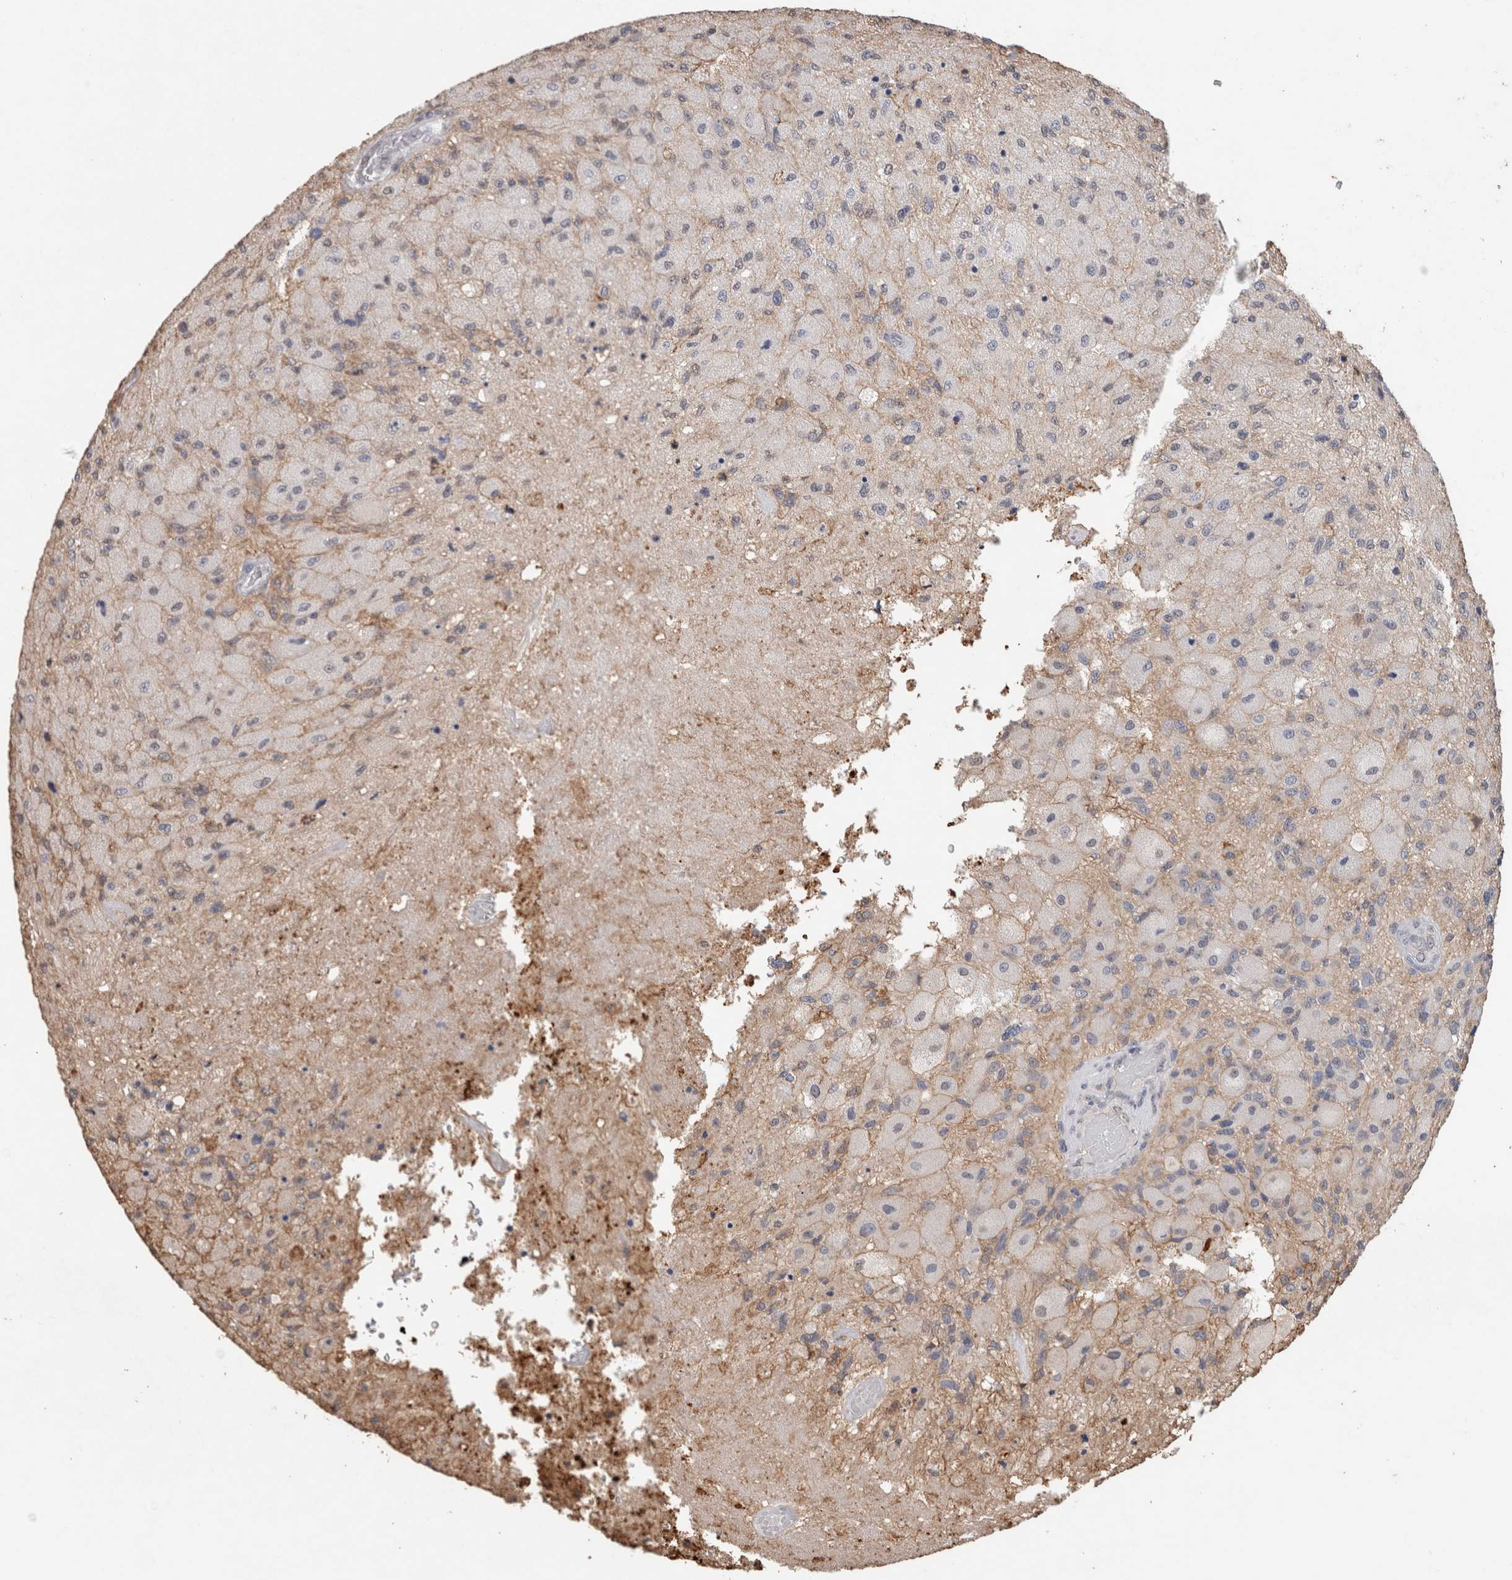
{"staining": {"intensity": "negative", "quantity": "none", "location": "none"}, "tissue": "glioma", "cell_type": "Tumor cells", "image_type": "cancer", "snomed": [{"axis": "morphology", "description": "Normal tissue, NOS"}, {"axis": "morphology", "description": "Glioma, malignant, High grade"}, {"axis": "topography", "description": "Cerebral cortex"}], "caption": "The histopathology image demonstrates no significant expression in tumor cells of high-grade glioma (malignant).", "gene": "S100A10", "patient": {"sex": "male", "age": 77}}